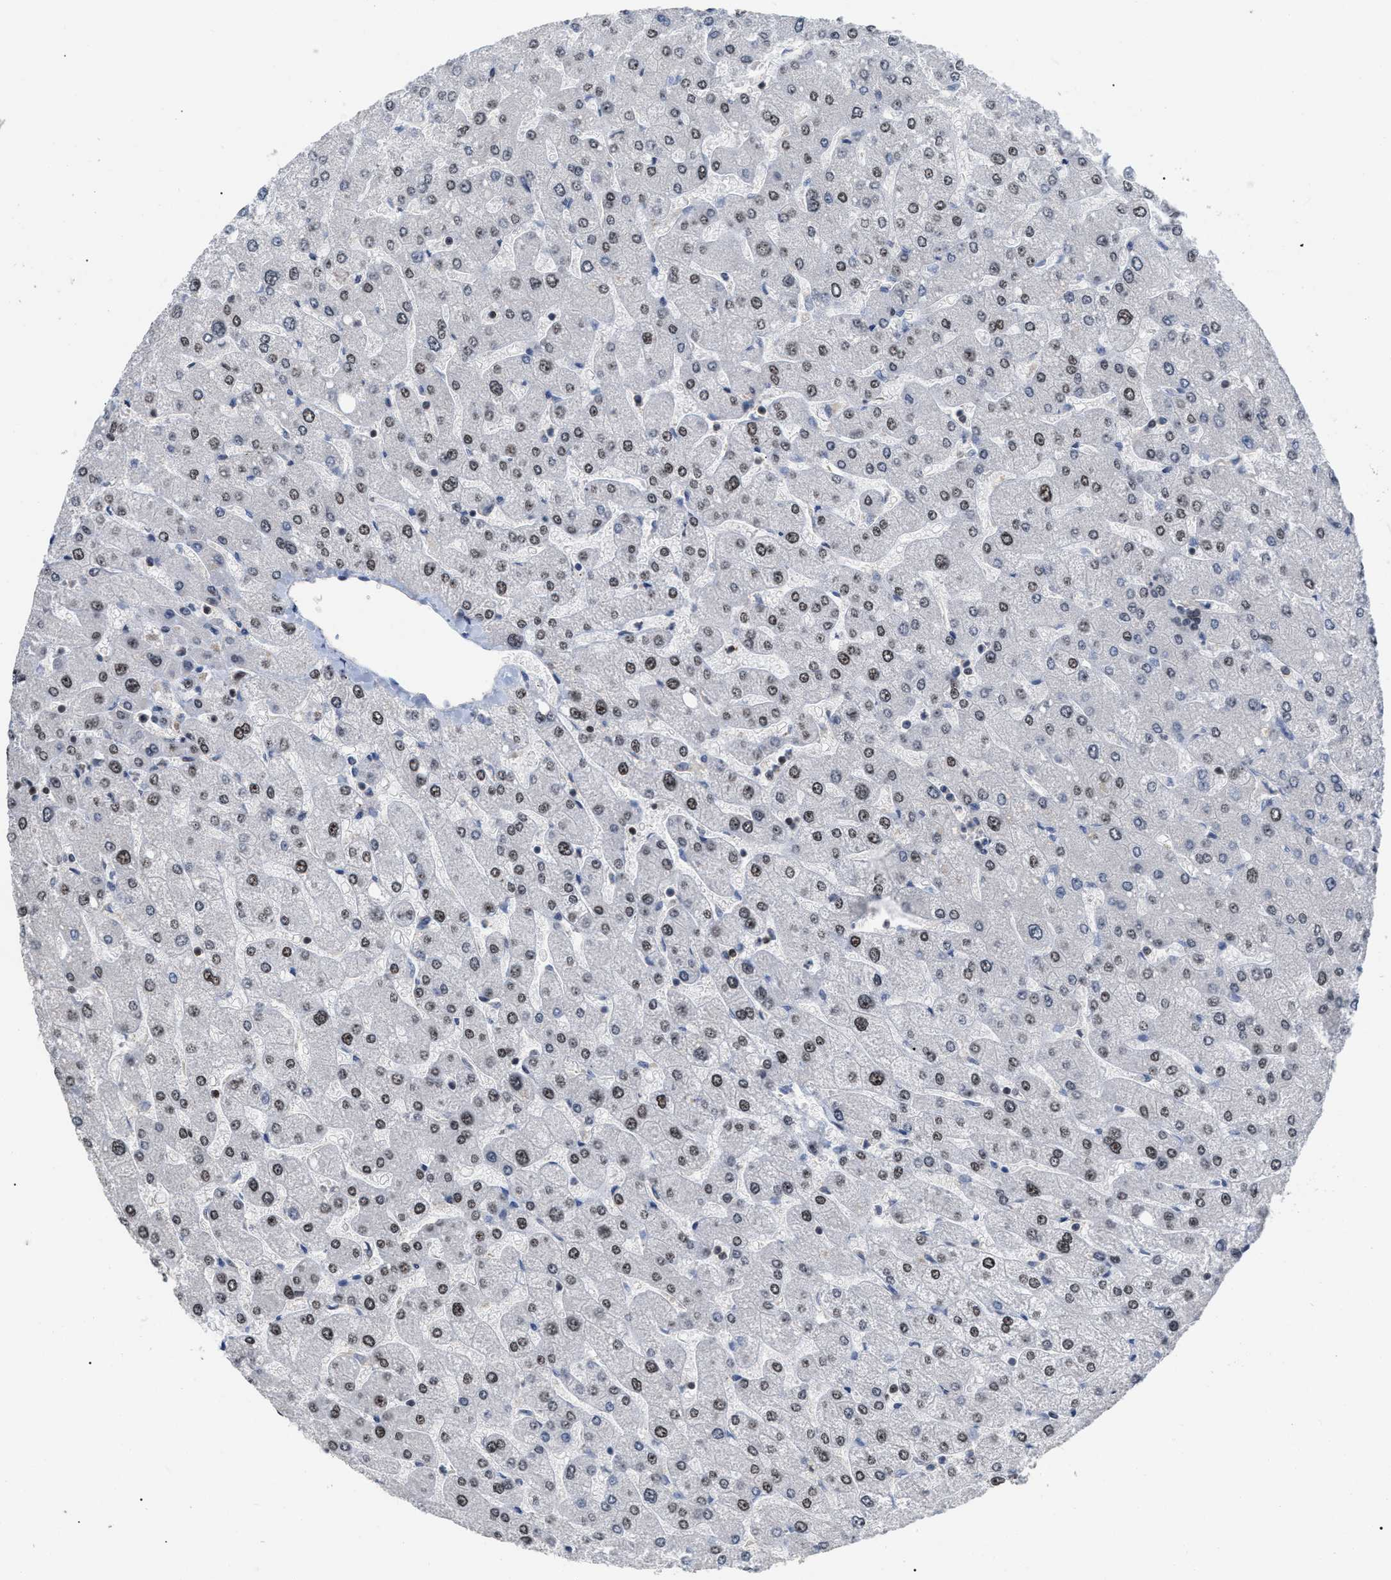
{"staining": {"intensity": "negative", "quantity": "none", "location": "none"}, "tissue": "liver", "cell_type": "Cholangiocytes", "image_type": "normal", "snomed": [{"axis": "morphology", "description": "Normal tissue, NOS"}, {"axis": "topography", "description": "Liver"}], "caption": "Cholangiocytes are negative for protein expression in benign human liver.", "gene": "JAZF1", "patient": {"sex": "male", "age": 55}}